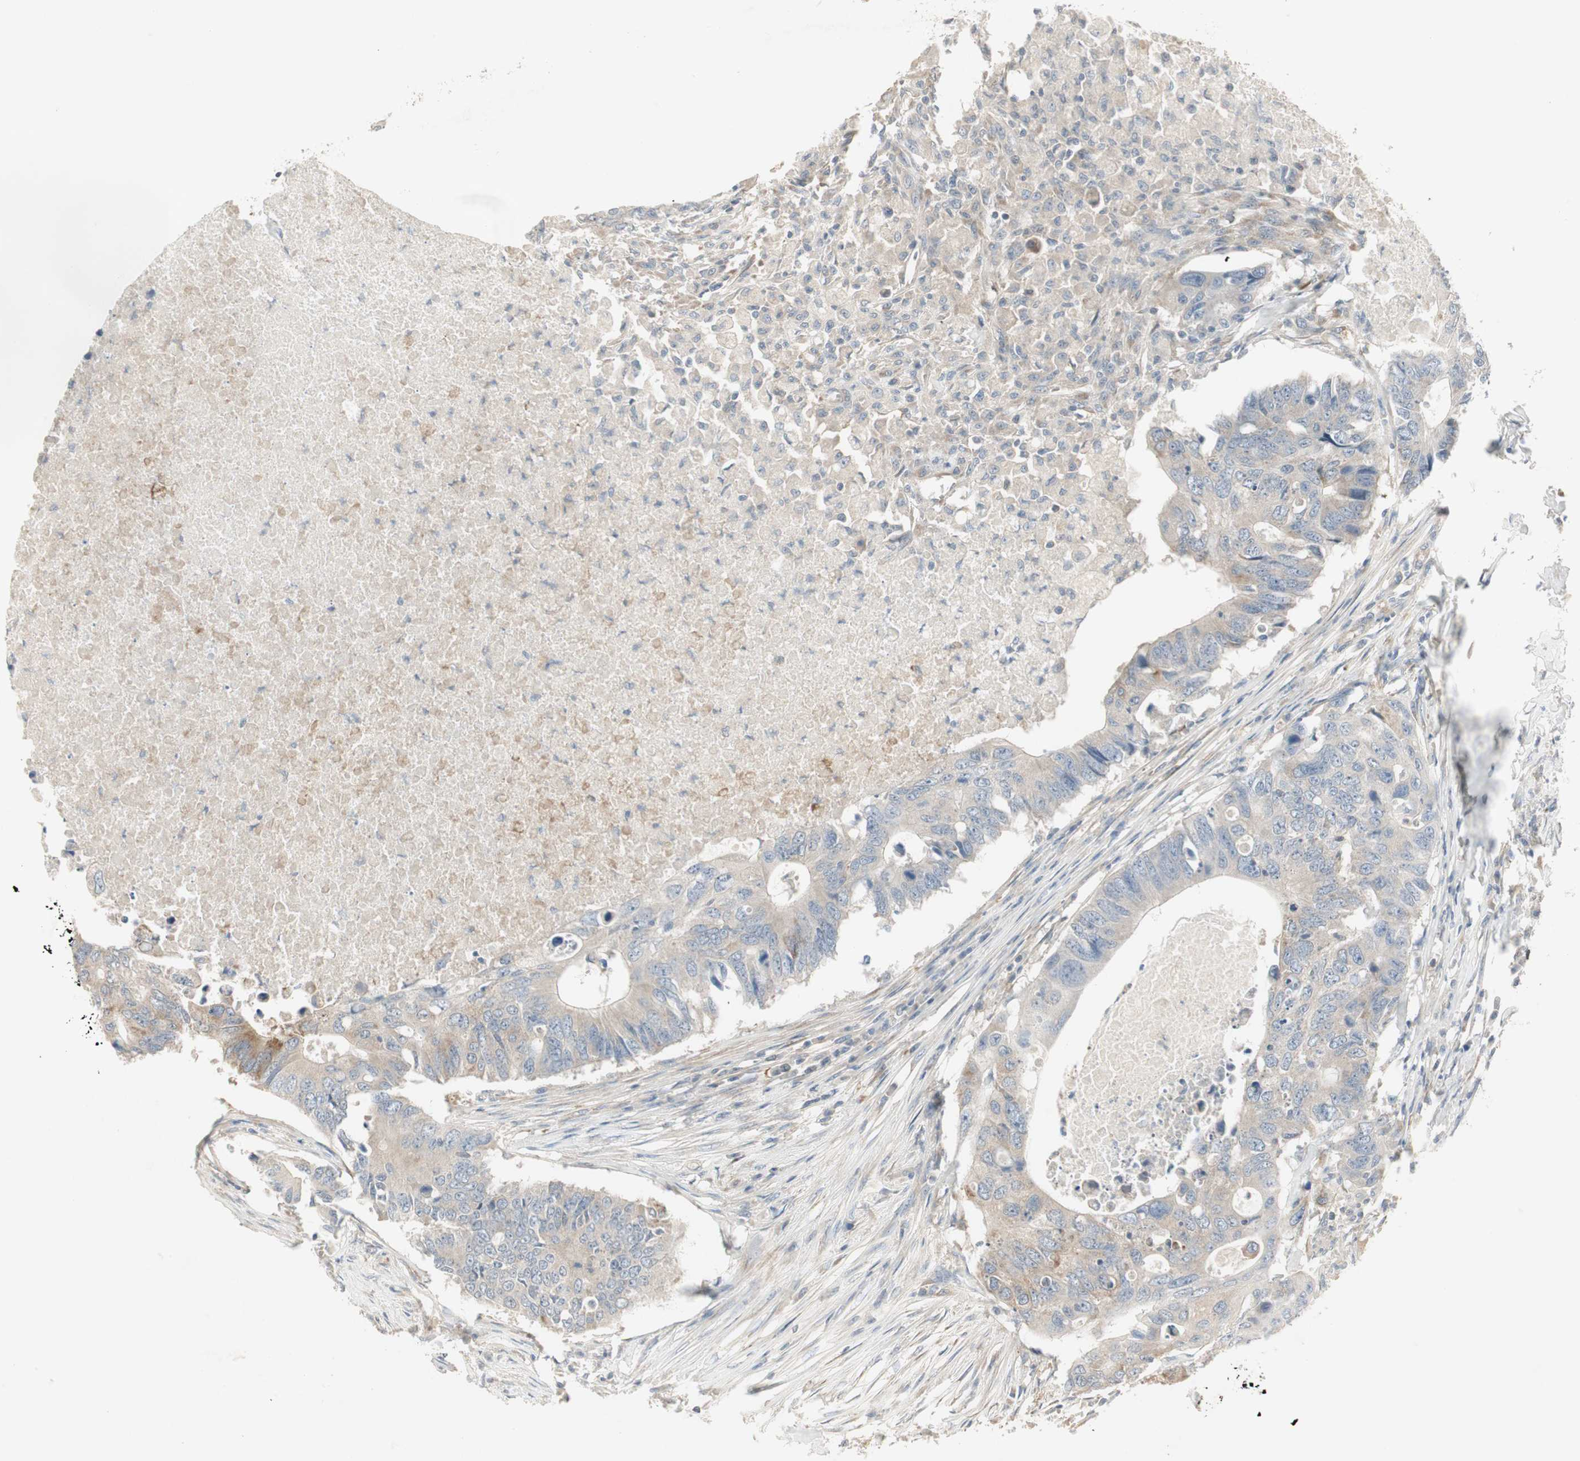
{"staining": {"intensity": "weak", "quantity": ">75%", "location": "cytoplasmic/membranous"}, "tissue": "colorectal cancer", "cell_type": "Tumor cells", "image_type": "cancer", "snomed": [{"axis": "morphology", "description": "Adenocarcinoma, NOS"}, {"axis": "topography", "description": "Colon"}], "caption": "Immunohistochemistry staining of colorectal cancer (adenocarcinoma), which reveals low levels of weak cytoplasmic/membranous expression in about >75% of tumor cells indicating weak cytoplasmic/membranous protein expression. The staining was performed using DAB (3,3'-diaminobenzidine) (brown) for protein detection and nuclei were counterstained in hematoxylin (blue).", "gene": "ZFP36", "patient": {"sex": "male", "age": 71}}